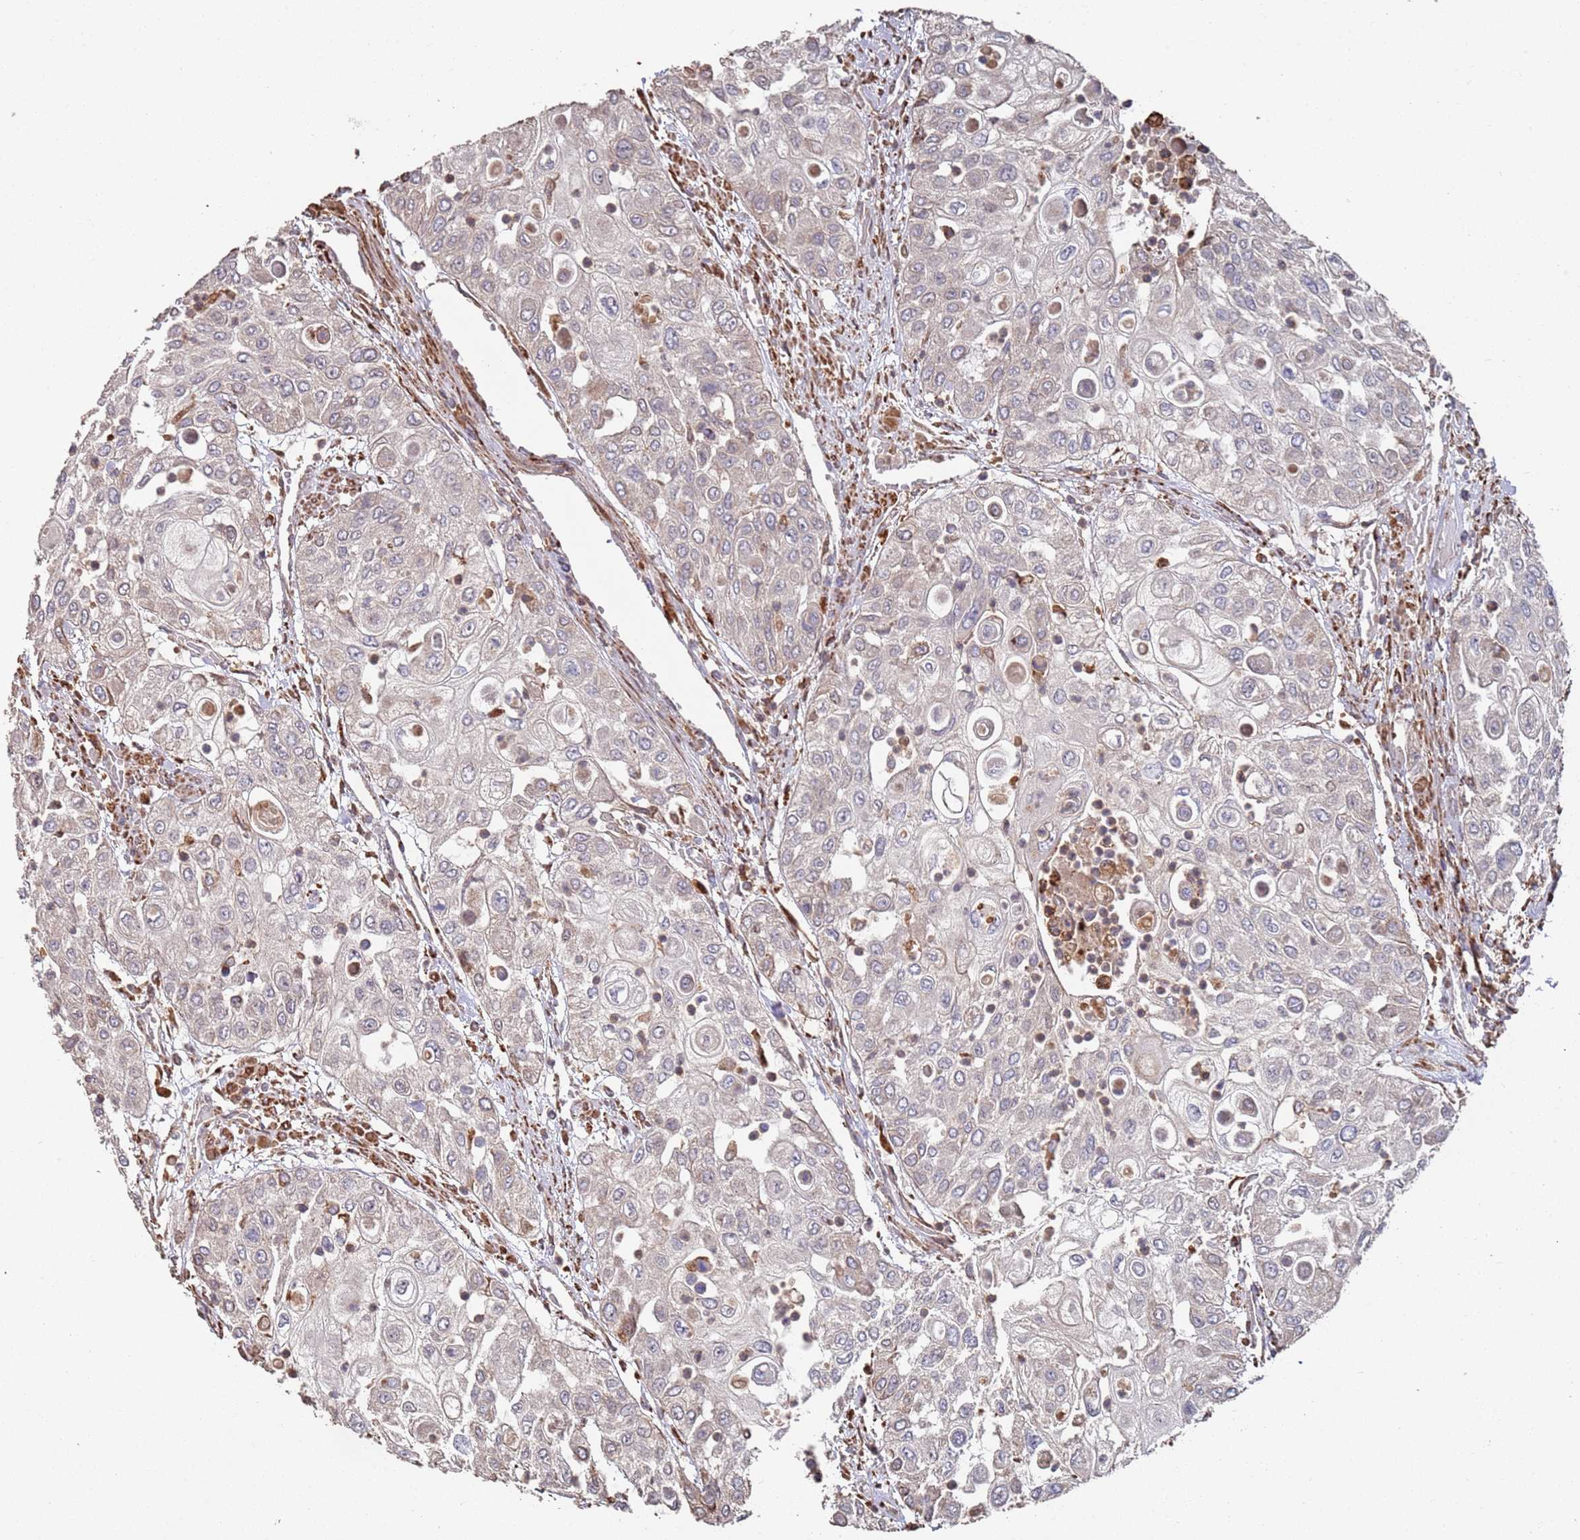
{"staining": {"intensity": "negative", "quantity": "none", "location": "none"}, "tissue": "urothelial cancer", "cell_type": "Tumor cells", "image_type": "cancer", "snomed": [{"axis": "morphology", "description": "Urothelial carcinoma, High grade"}, {"axis": "topography", "description": "Urinary bladder"}], "caption": "This is an immunohistochemistry photomicrograph of human urothelial carcinoma (high-grade). There is no staining in tumor cells.", "gene": "LACC1", "patient": {"sex": "female", "age": 79}}